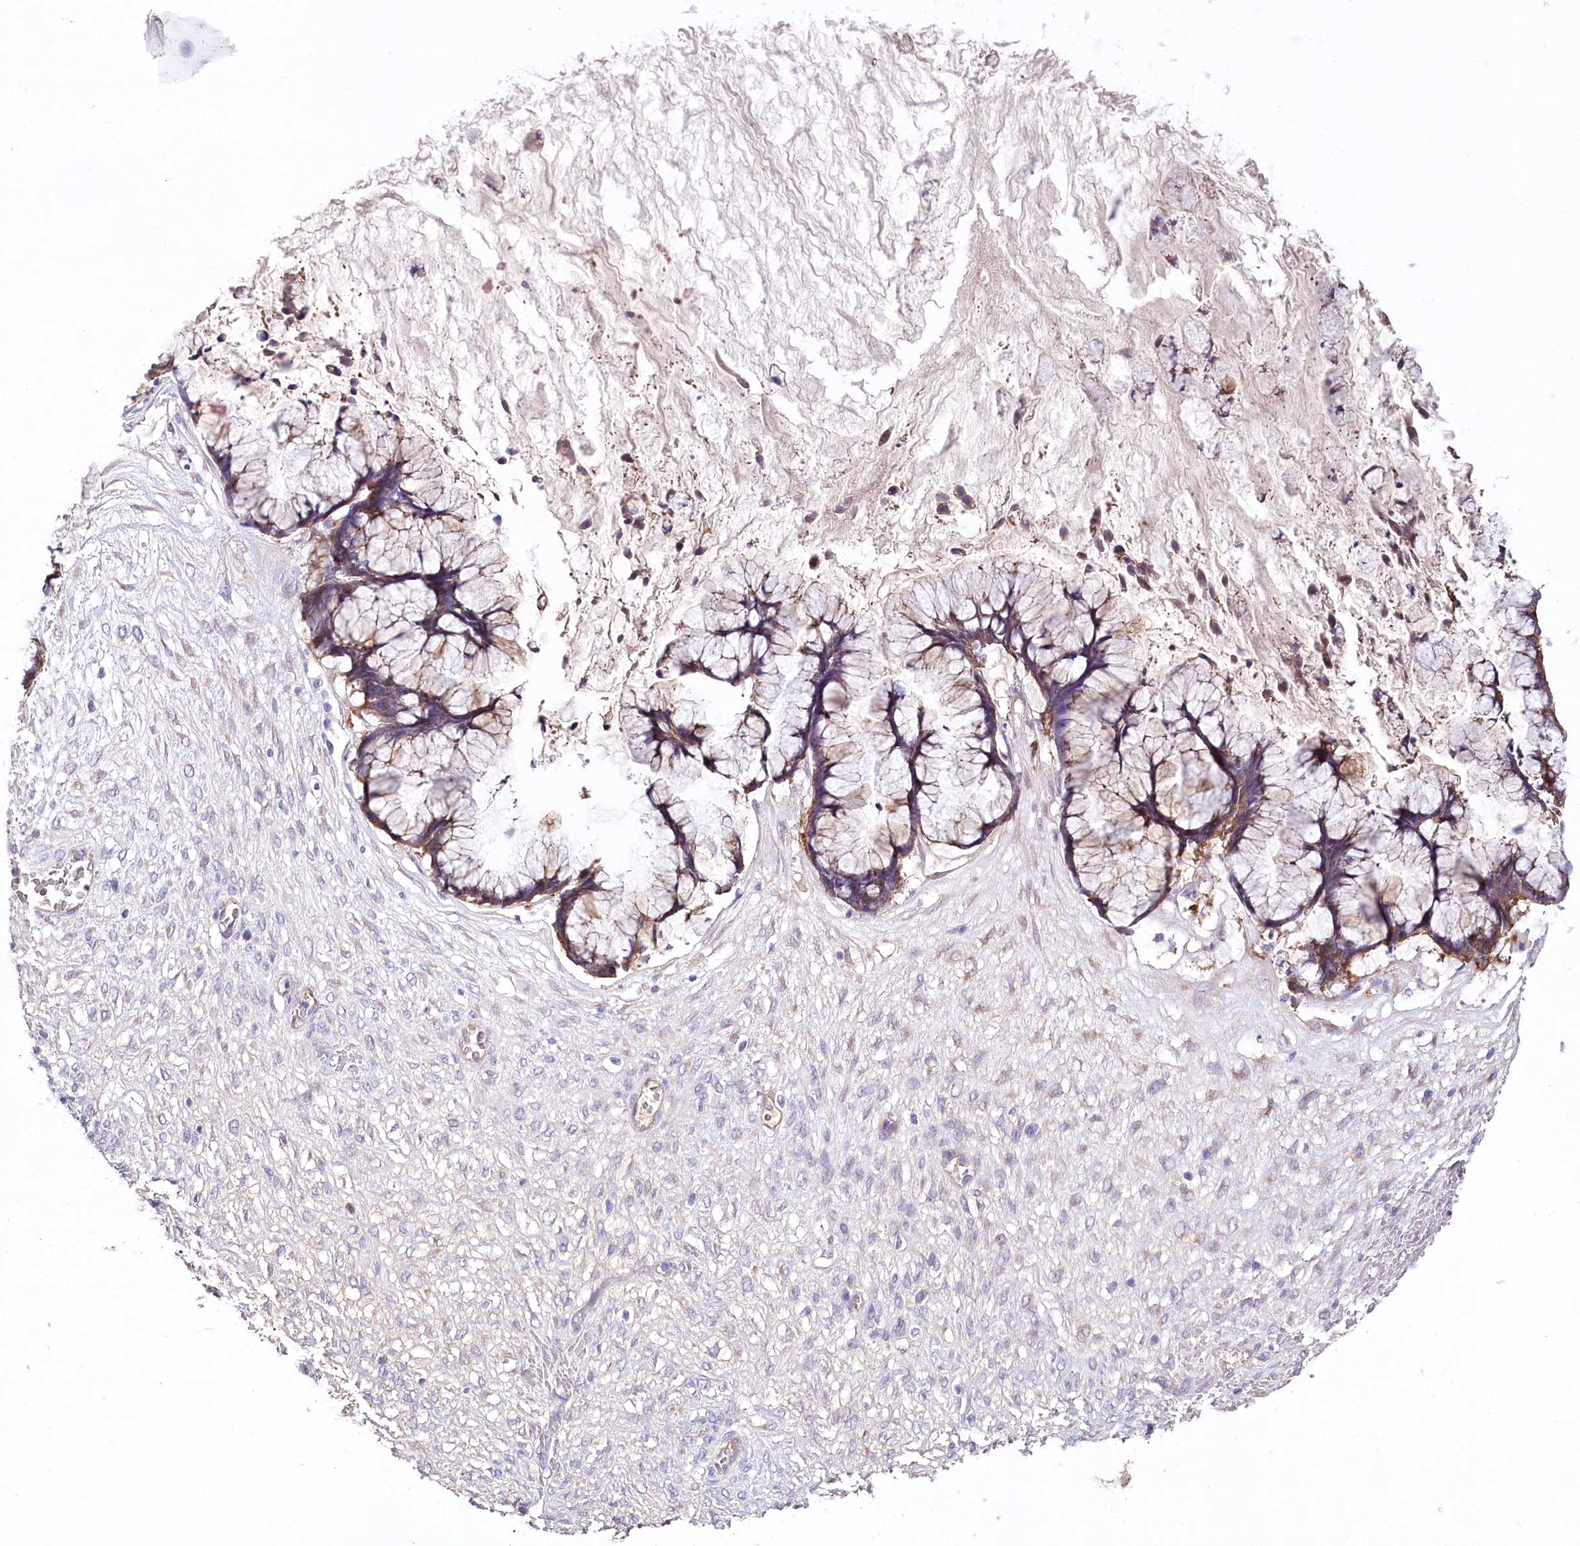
{"staining": {"intensity": "weak", "quantity": ">75%", "location": "cytoplasmic/membranous"}, "tissue": "ovarian cancer", "cell_type": "Tumor cells", "image_type": "cancer", "snomed": [{"axis": "morphology", "description": "Cystadenocarcinoma, mucinous, NOS"}, {"axis": "topography", "description": "Ovary"}], "caption": "High-magnification brightfield microscopy of mucinous cystadenocarcinoma (ovarian) stained with DAB (brown) and counterstained with hematoxylin (blue). tumor cells exhibit weak cytoplasmic/membranous expression is identified in approximately>75% of cells.", "gene": "CEP164", "patient": {"sex": "female", "age": 42}}